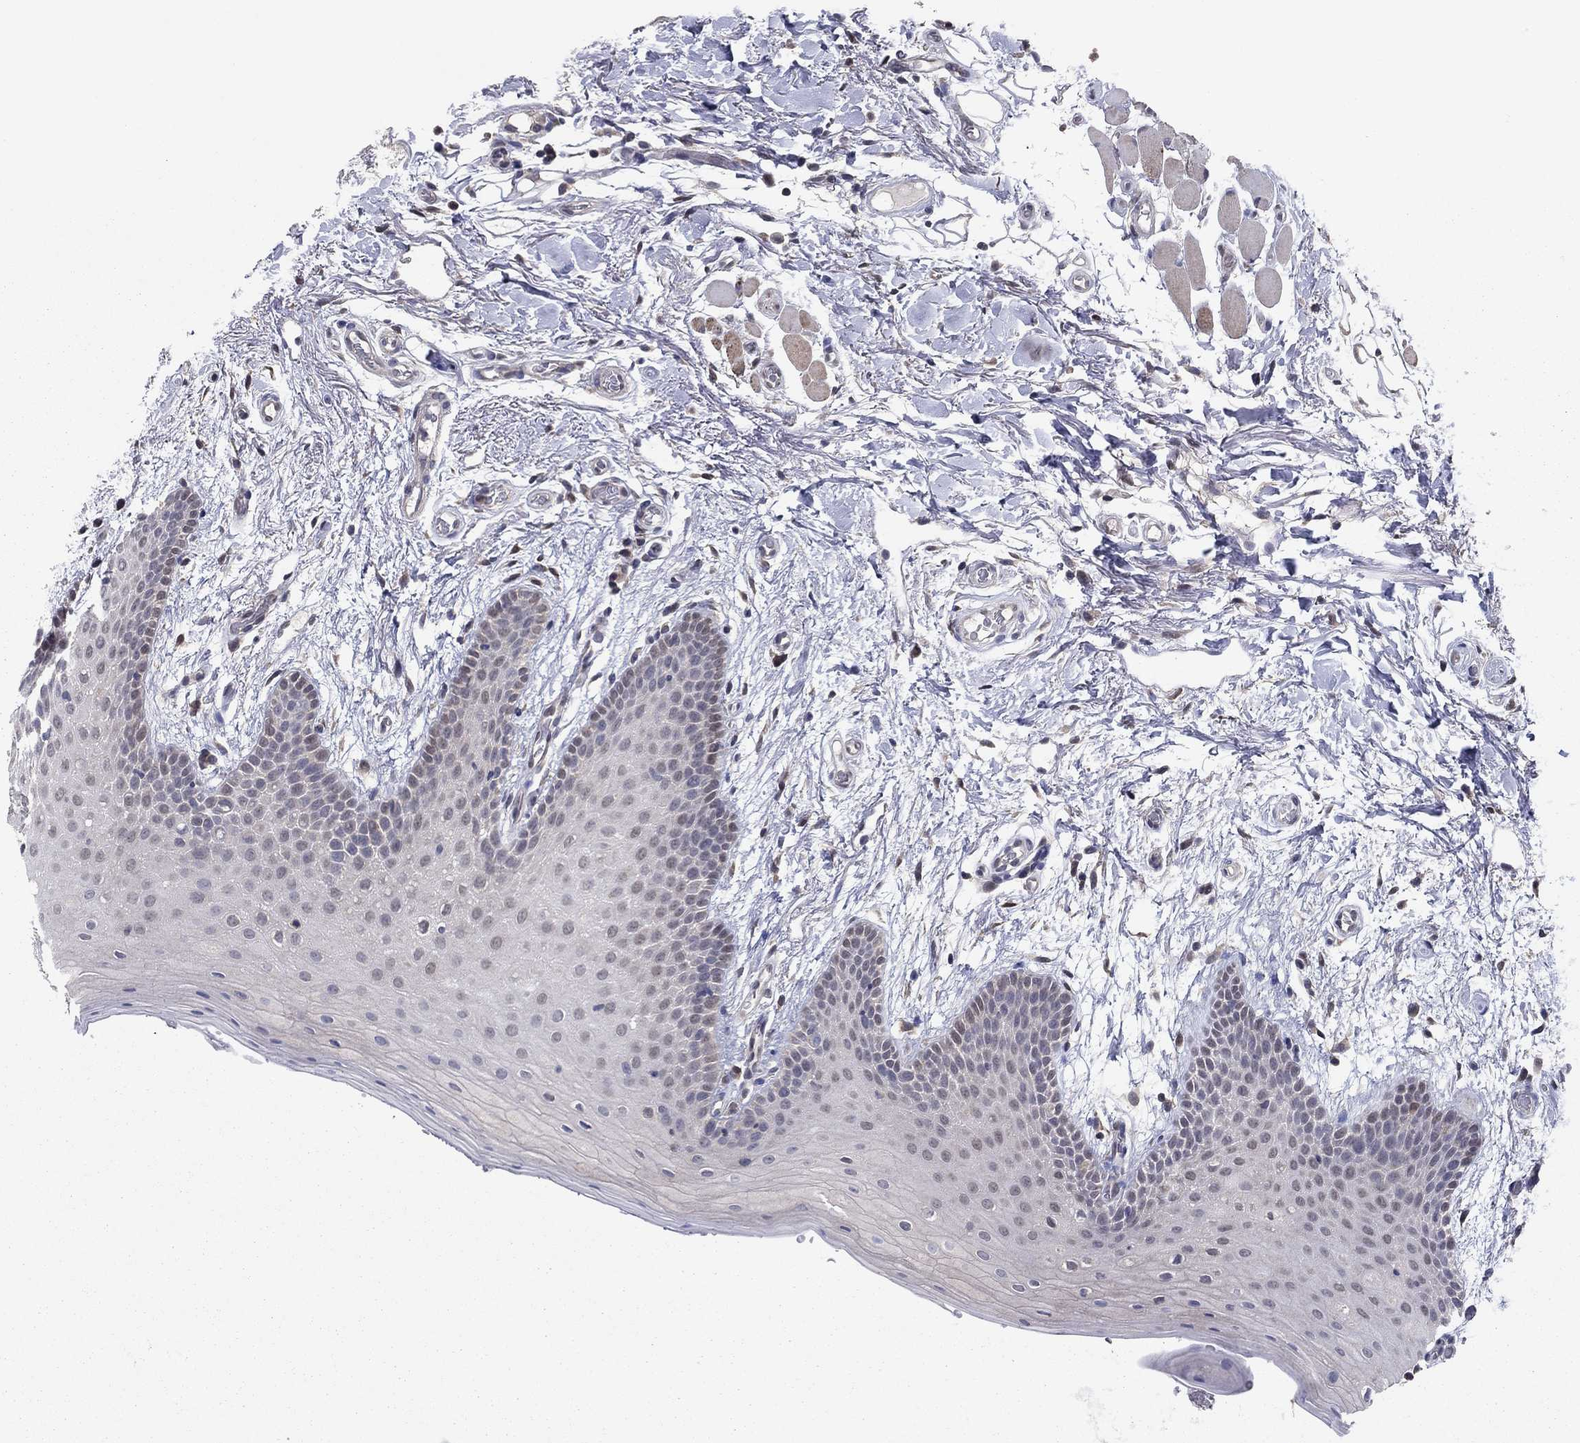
{"staining": {"intensity": "negative", "quantity": "none", "location": "none"}, "tissue": "oral mucosa", "cell_type": "Squamous epithelial cells", "image_type": "normal", "snomed": [{"axis": "morphology", "description": "Normal tissue, NOS"}, {"axis": "topography", "description": "Oral tissue"}, {"axis": "topography", "description": "Tounge, NOS"}], "caption": "The histopathology image demonstrates no significant expression in squamous epithelial cells of oral mucosa.", "gene": "GRHPR", "patient": {"sex": "female", "age": 86}}